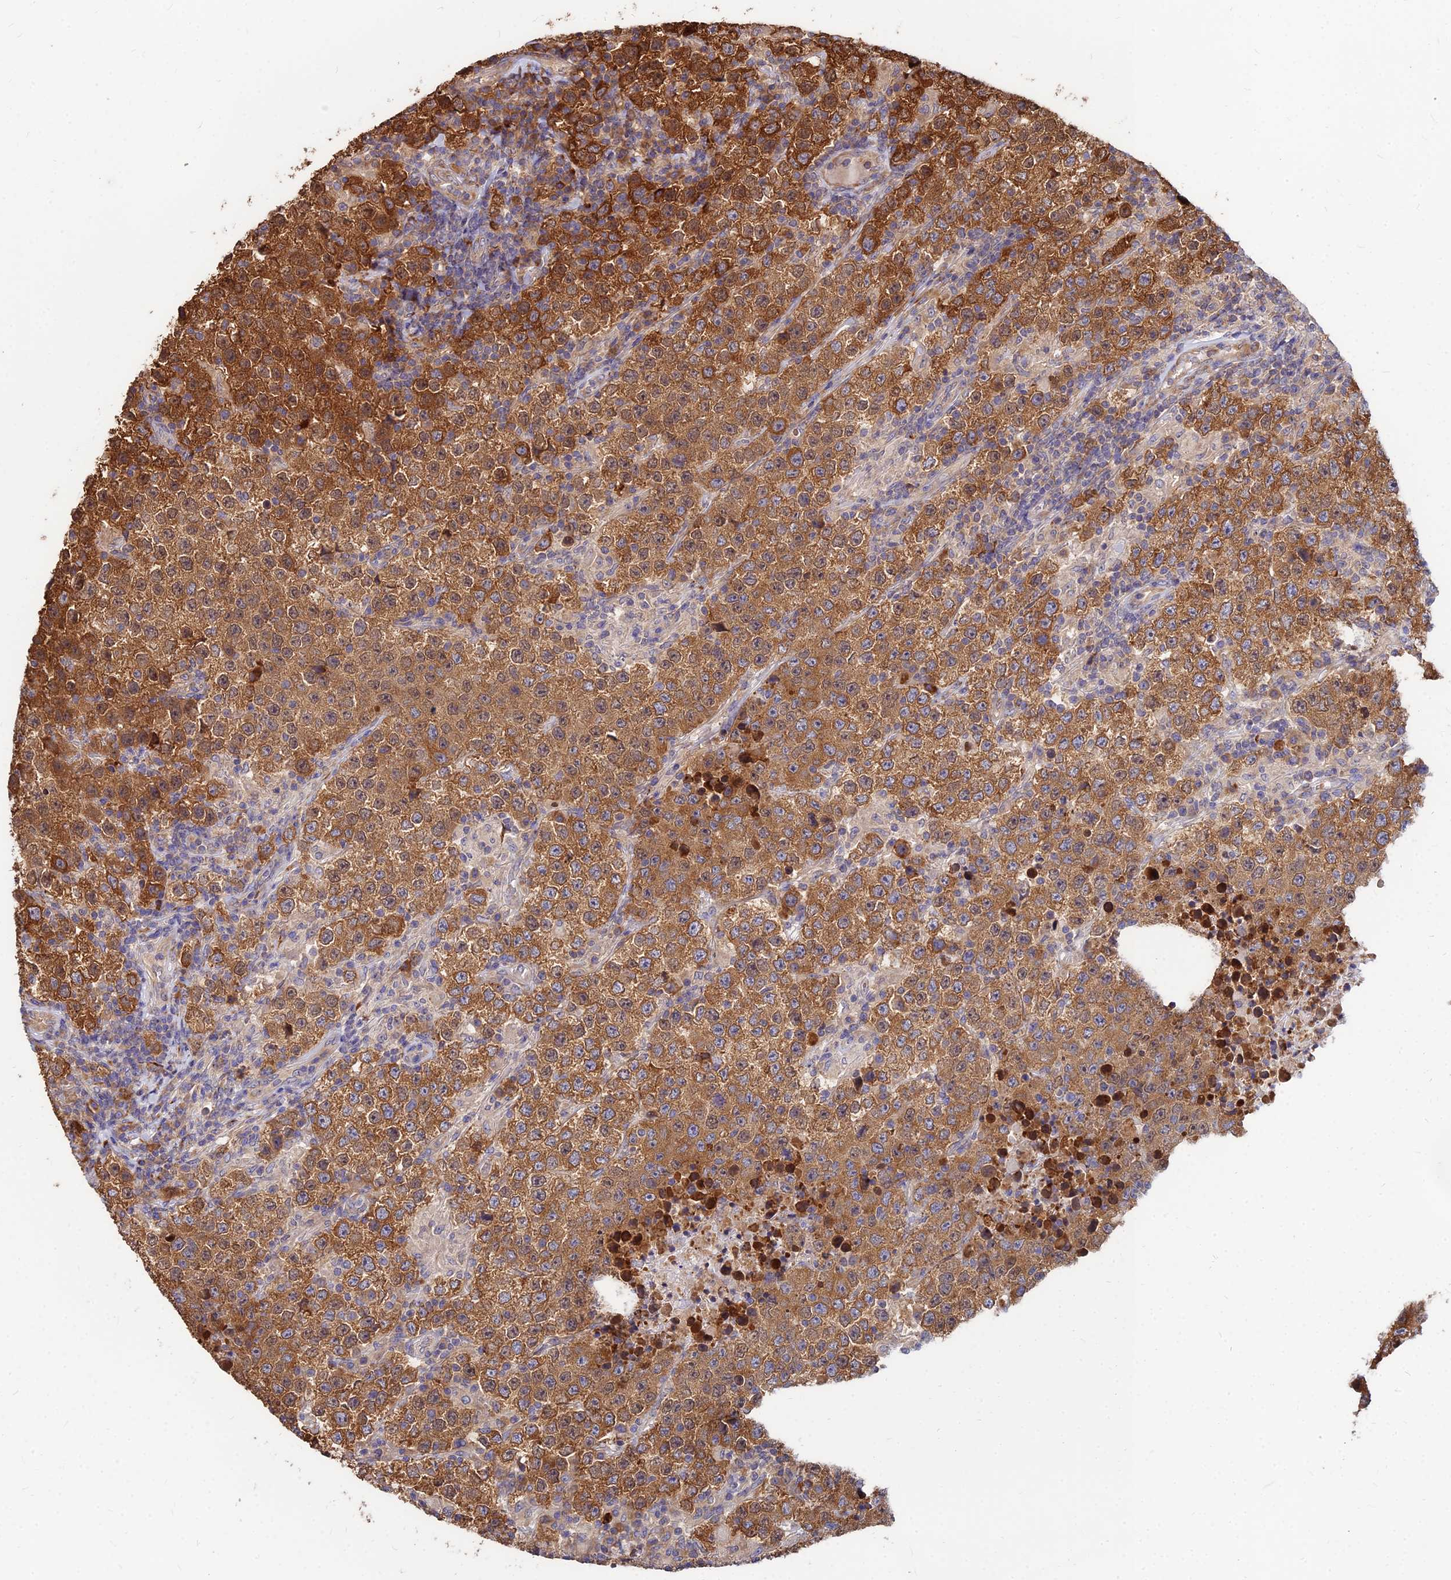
{"staining": {"intensity": "strong", "quantity": ">75%", "location": "cytoplasmic/membranous"}, "tissue": "testis cancer", "cell_type": "Tumor cells", "image_type": "cancer", "snomed": [{"axis": "morphology", "description": "Seminoma, NOS"}, {"axis": "morphology", "description": "Carcinoma, Embryonal, NOS"}, {"axis": "topography", "description": "Testis"}], "caption": "Testis seminoma stained with DAB IHC reveals high levels of strong cytoplasmic/membranous staining in approximately >75% of tumor cells. (brown staining indicates protein expression, while blue staining denotes nuclei).", "gene": "CCT6B", "patient": {"sex": "male", "age": 41}}